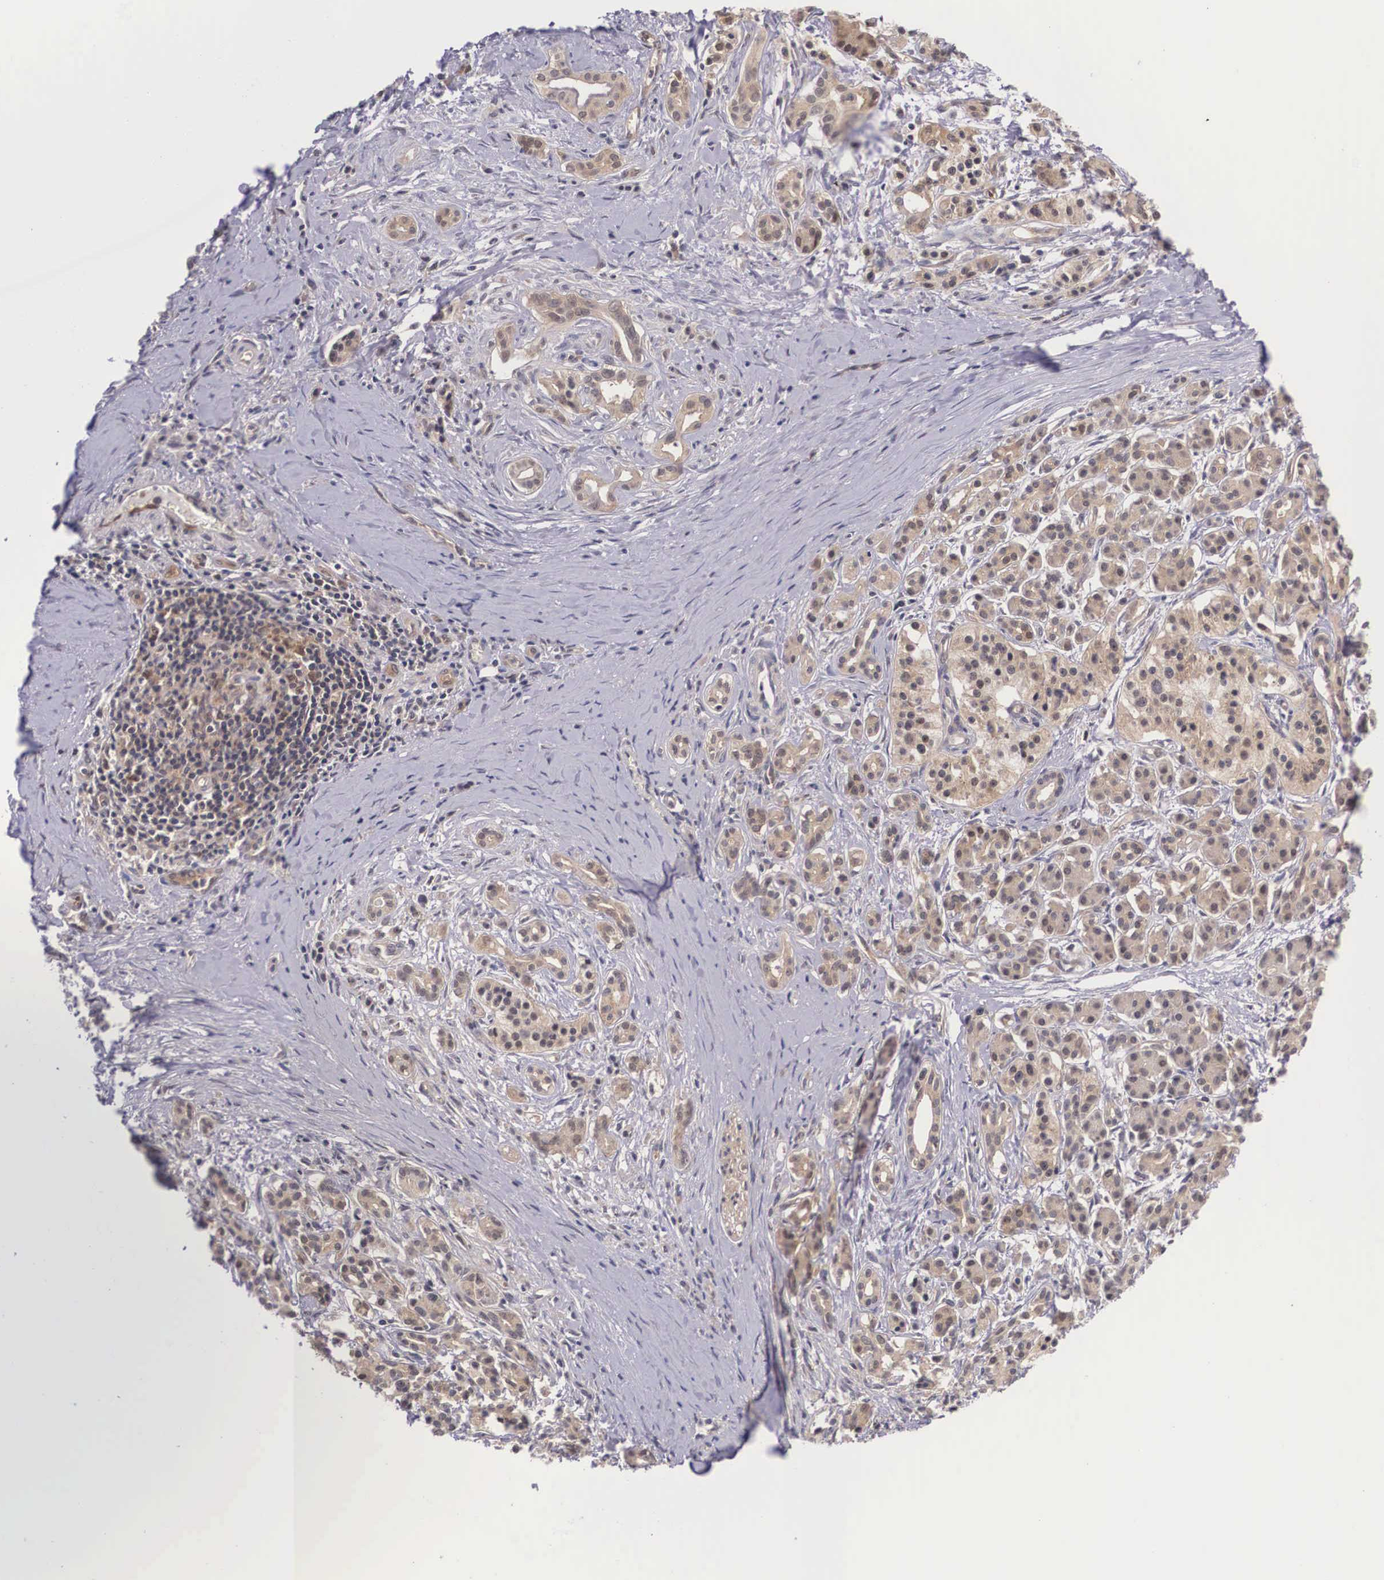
{"staining": {"intensity": "moderate", "quantity": ">75%", "location": "cytoplasmic/membranous"}, "tissue": "pancreatic cancer", "cell_type": "Tumor cells", "image_type": "cancer", "snomed": [{"axis": "morphology", "description": "Adenocarcinoma, NOS"}, {"axis": "topography", "description": "Pancreas"}], "caption": "Pancreatic adenocarcinoma stained with DAB IHC reveals medium levels of moderate cytoplasmic/membranous staining in approximately >75% of tumor cells. (brown staining indicates protein expression, while blue staining denotes nuclei).", "gene": "IGBP1", "patient": {"sex": "male", "age": 59}}